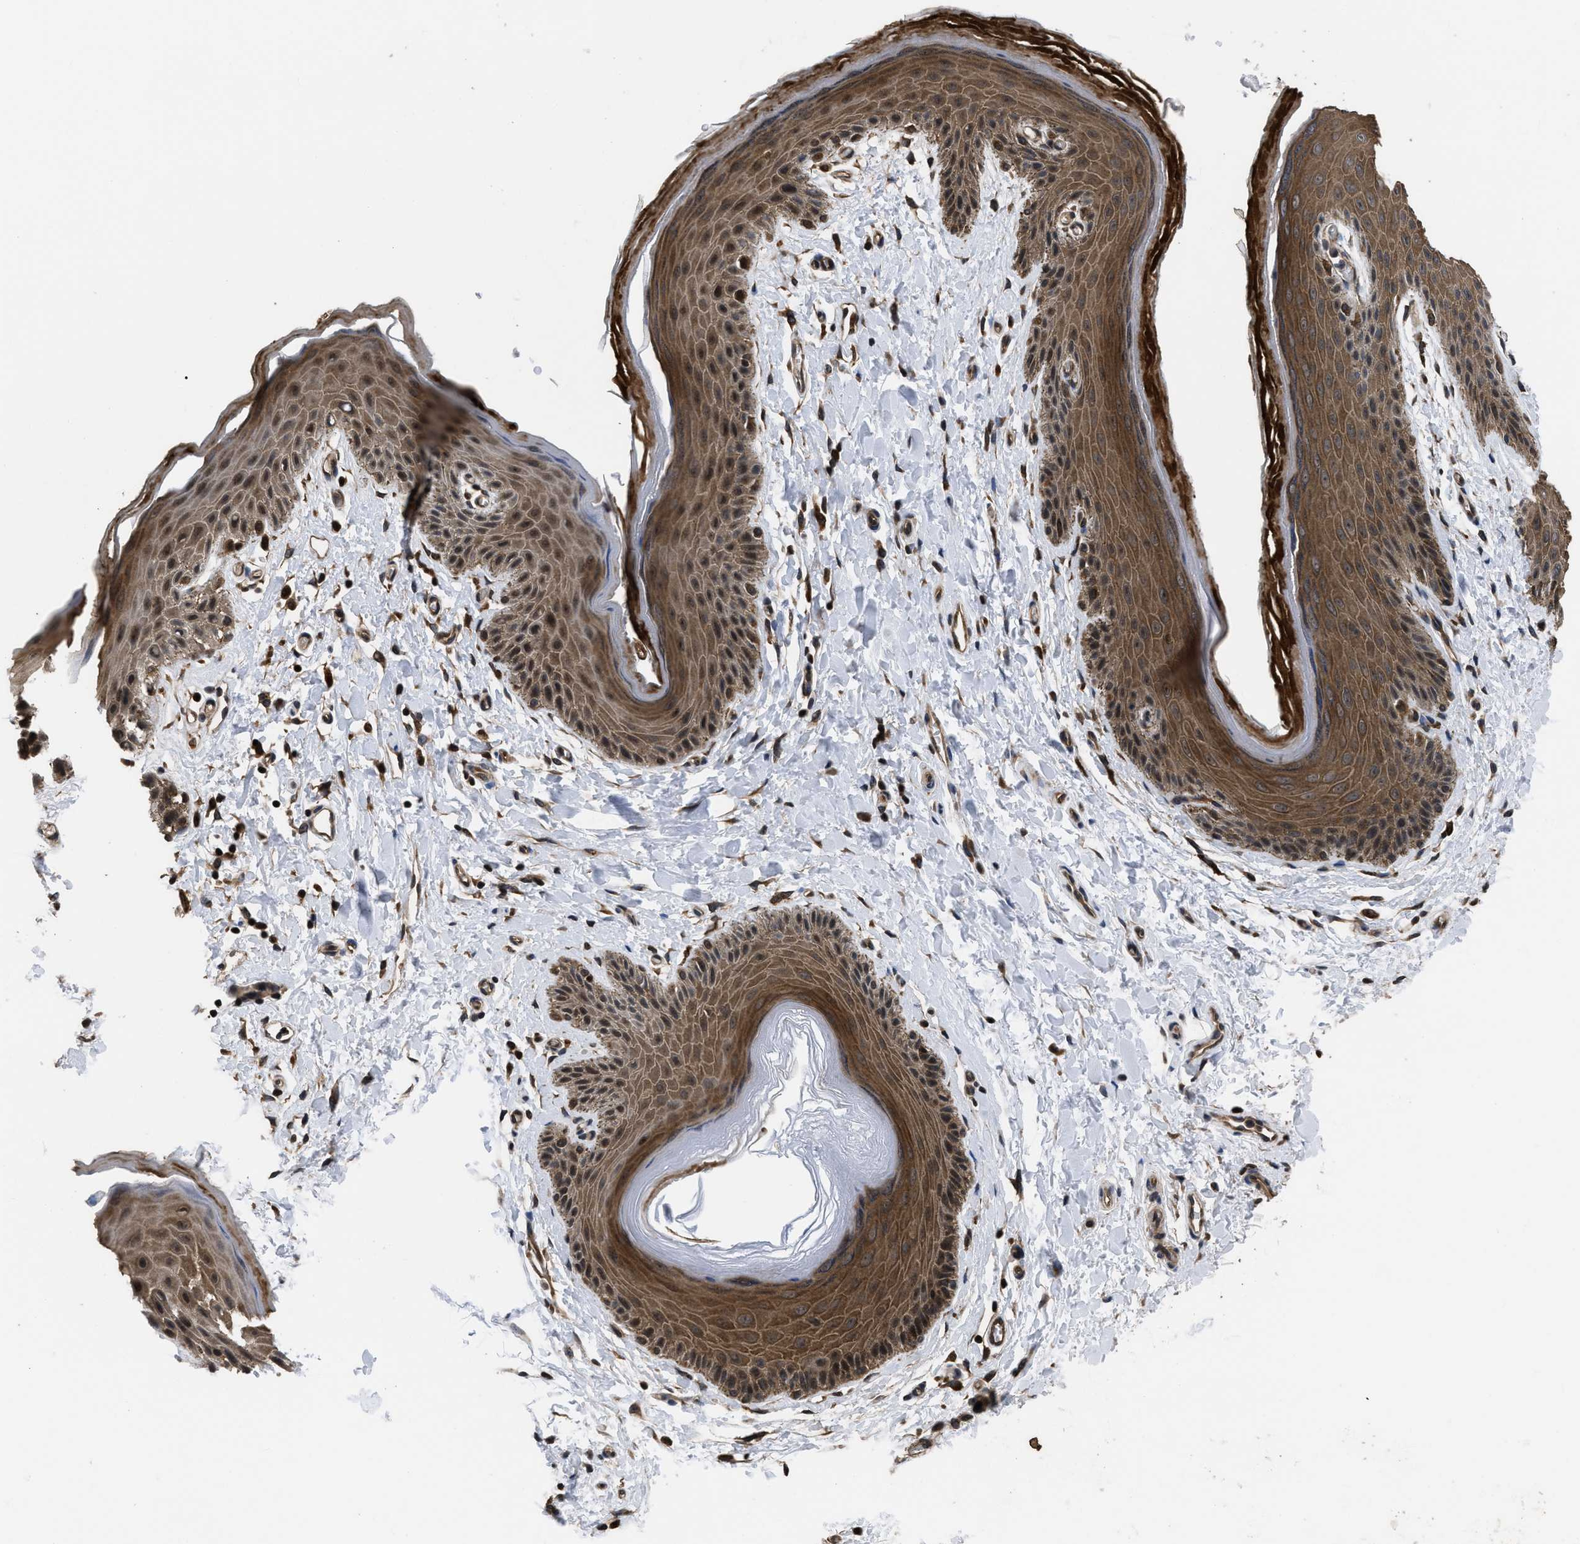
{"staining": {"intensity": "moderate", "quantity": ">75%", "location": "cytoplasmic/membranous,nuclear"}, "tissue": "skin", "cell_type": "Epidermal cells", "image_type": "normal", "snomed": [{"axis": "morphology", "description": "Normal tissue, NOS"}, {"axis": "topography", "description": "Anal"}], "caption": "The image exhibits staining of benign skin, revealing moderate cytoplasmic/membranous,nuclear protein positivity (brown color) within epidermal cells.", "gene": "DNAJC14", "patient": {"sex": "male", "age": 44}}